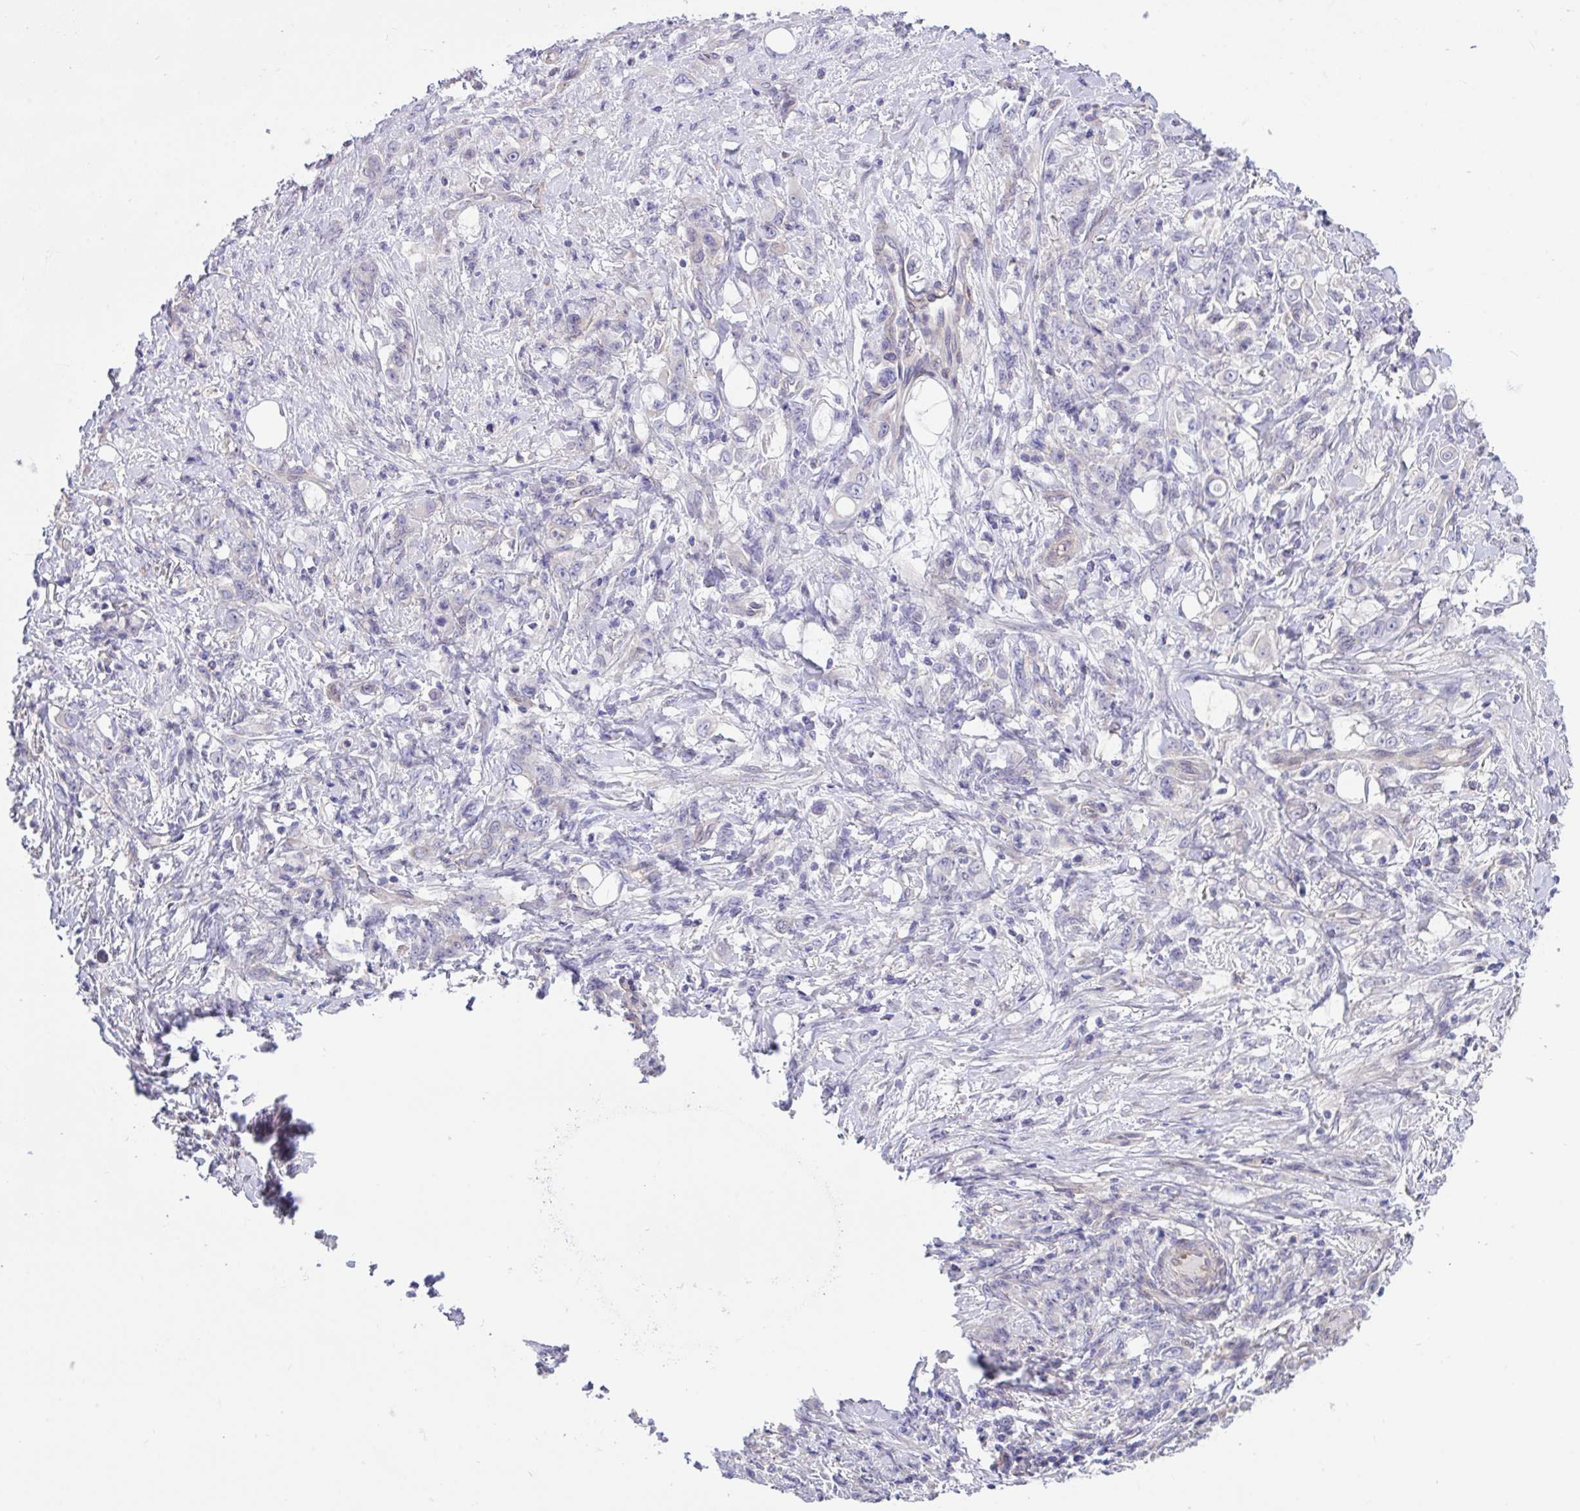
{"staining": {"intensity": "negative", "quantity": "none", "location": "none"}, "tissue": "stomach cancer", "cell_type": "Tumor cells", "image_type": "cancer", "snomed": [{"axis": "morphology", "description": "Adenocarcinoma, NOS"}, {"axis": "topography", "description": "Stomach"}], "caption": "High power microscopy micrograph of an immunohistochemistry (IHC) histopathology image of stomach adenocarcinoma, revealing no significant expression in tumor cells.", "gene": "RHOXF1", "patient": {"sex": "female", "age": 79}}